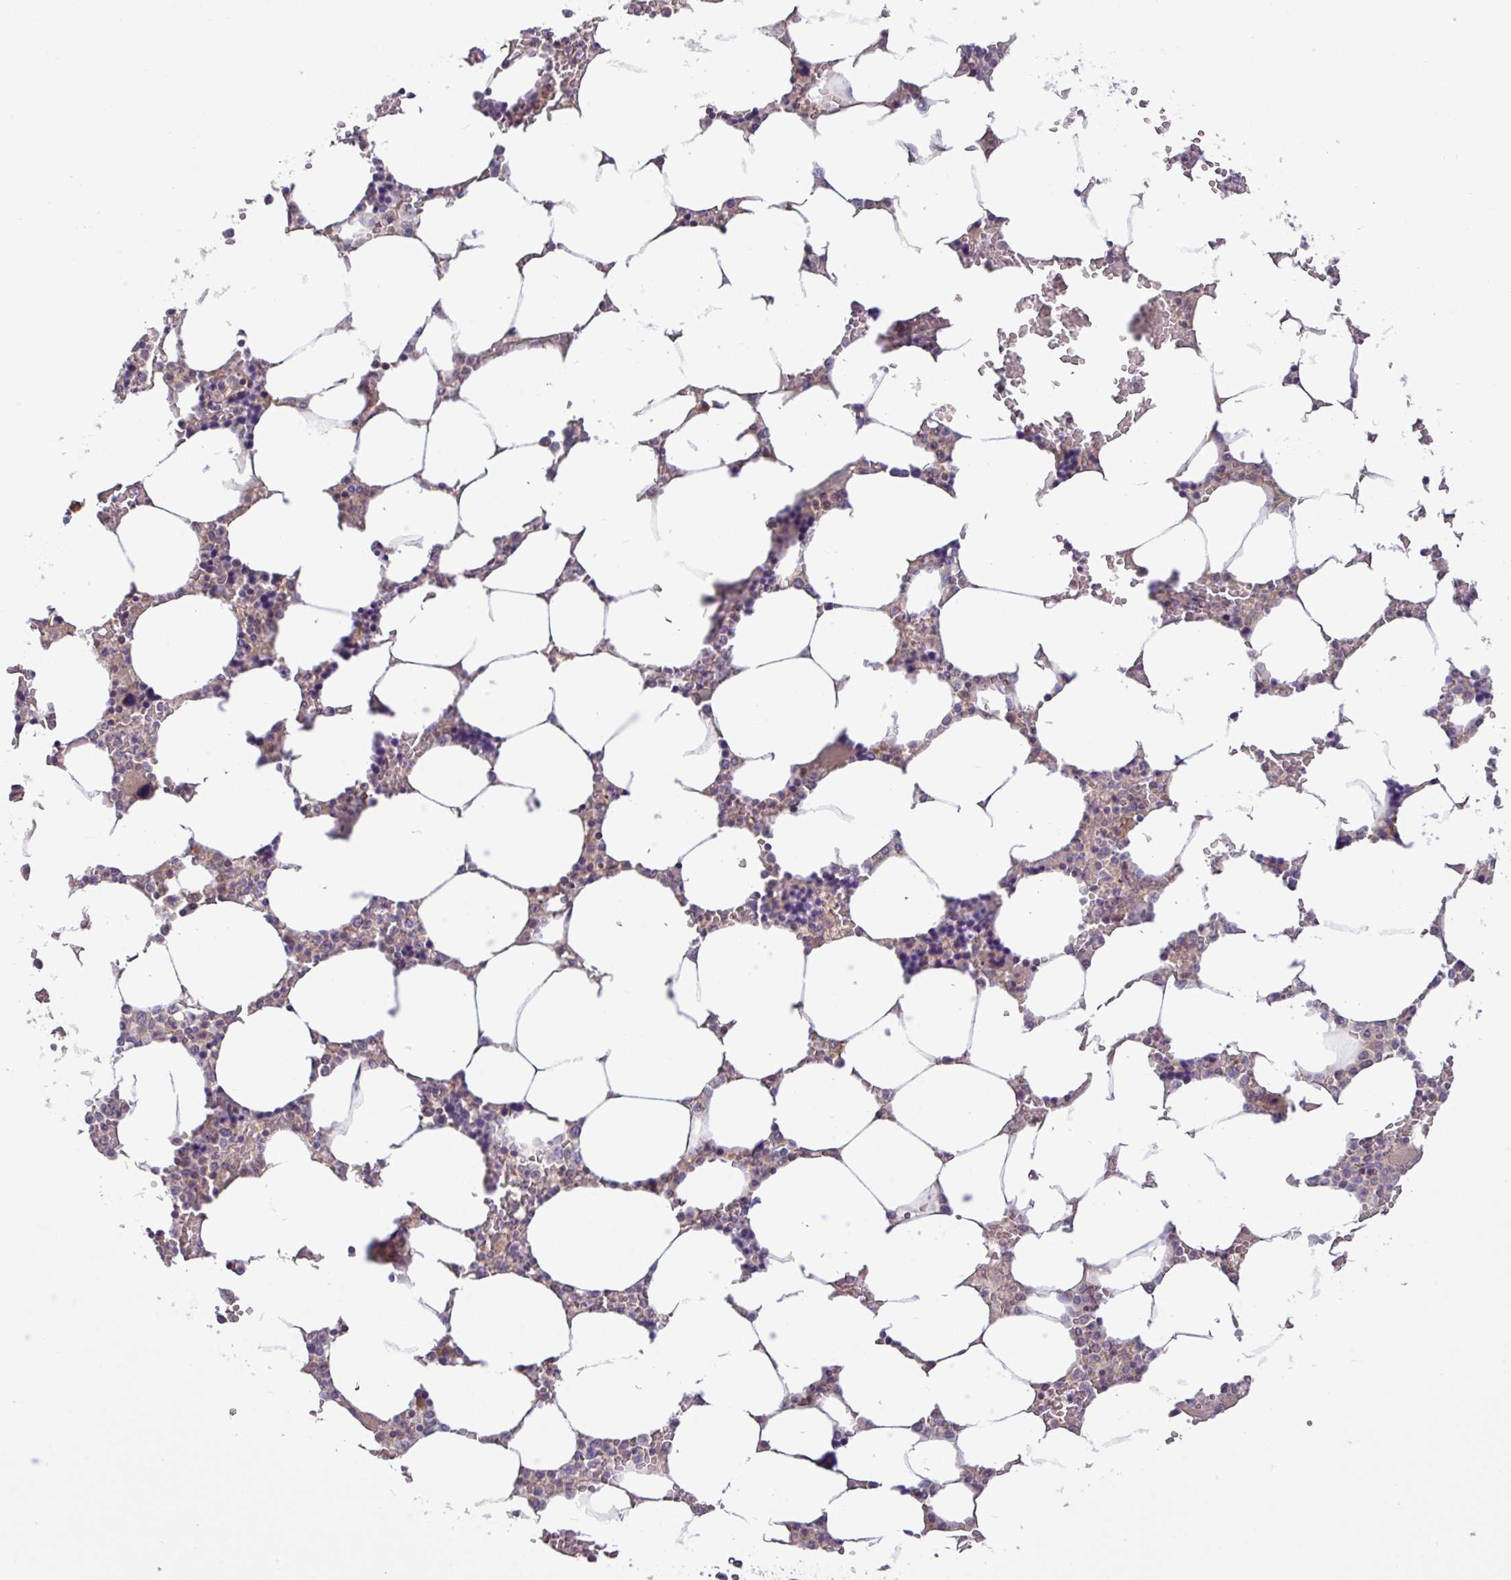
{"staining": {"intensity": "negative", "quantity": "none", "location": "none"}, "tissue": "bone marrow", "cell_type": "Hematopoietic cells", "image_type": "normal", "snomed": [{"axis": "morphology", "description": "Normal tissue, NOS"}, {"axis": "topography", "description": "Bone marrow"}], "caption": "Immunohistochemistry (IHC) of normal bone marrow exhibits no staining in hematopoietic cells.", "gene": "TMEM62", "patient": {"sex": "male", "age": 64}}